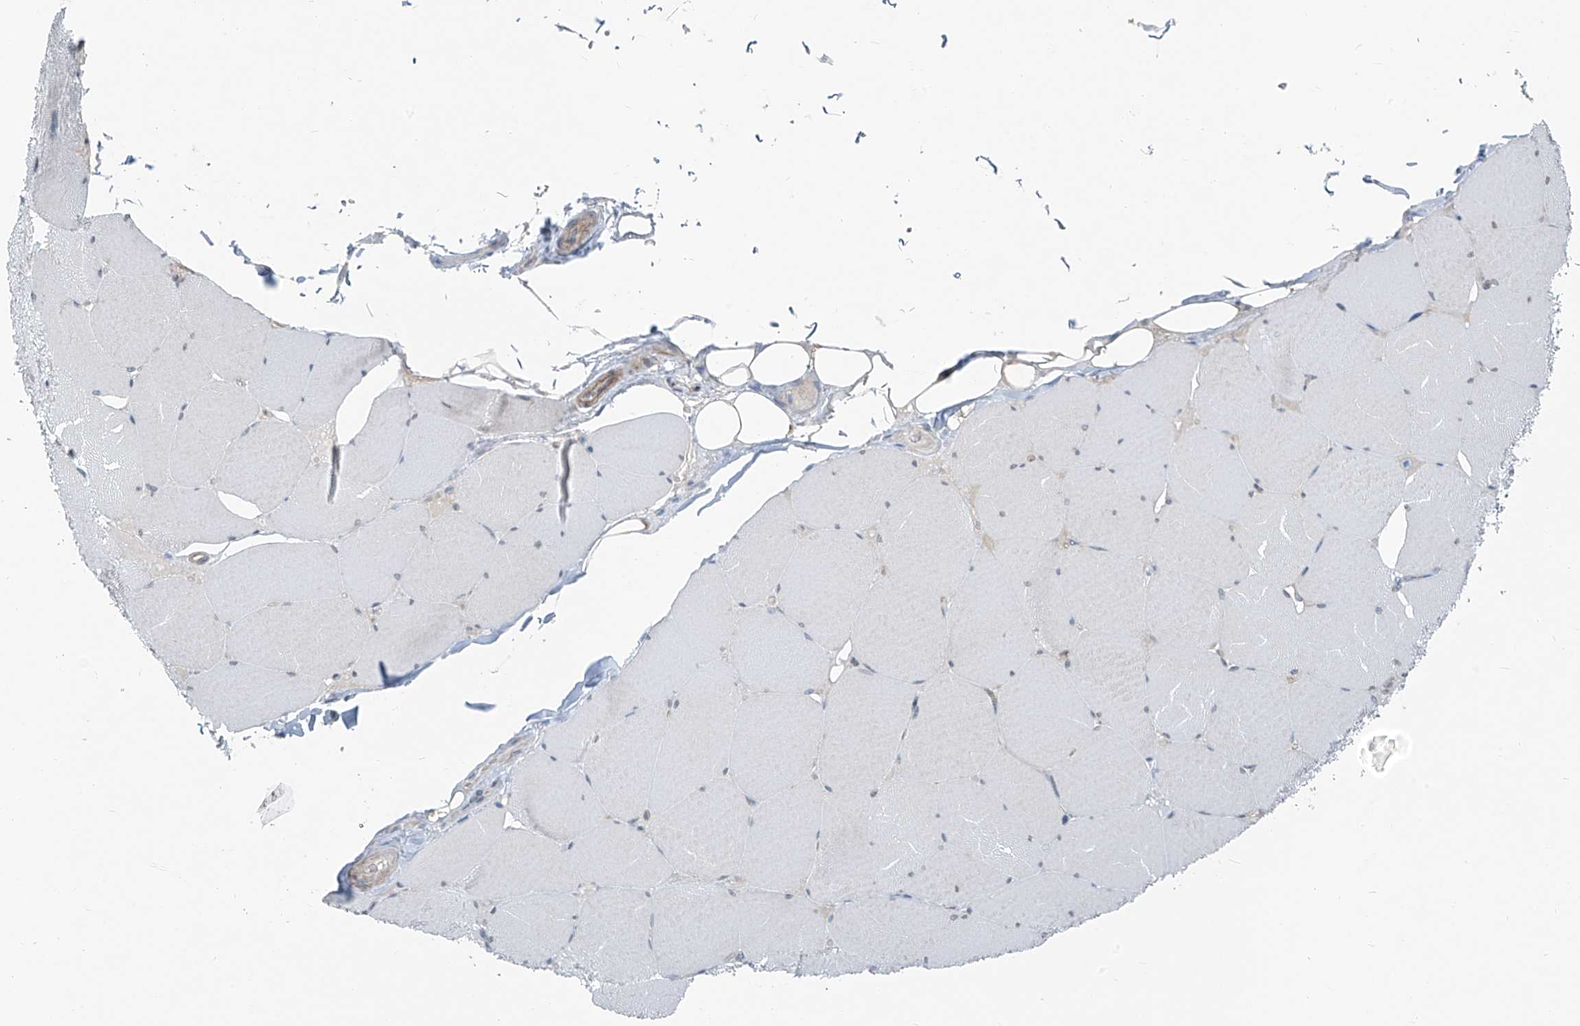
{"staining": {"intensity": "negative", "quantity": "none", "location": "none"}, "tissue": "skeletal muscle", "cell_type": "Myocytes", "image_type": "normal", "snomed": [{"axis": "morphology", "description": "Normal tissue, NOS"}, {"axis": "topography", "description": "Skeletal muscle"}, {"axis": "topography", "description": "Head-Neck"}], "caption": "Immunohistochemistry (IHC) image of benign skeletal muscle: skeletal muscle stained with DAB (3,3'-diaminobenzidine) shows no significant protein expression in myocytes. (IHC, brightfield microscopy, high magnification).", "gene": "TNS2", "patient": {"sex": "male", "age": 66}}